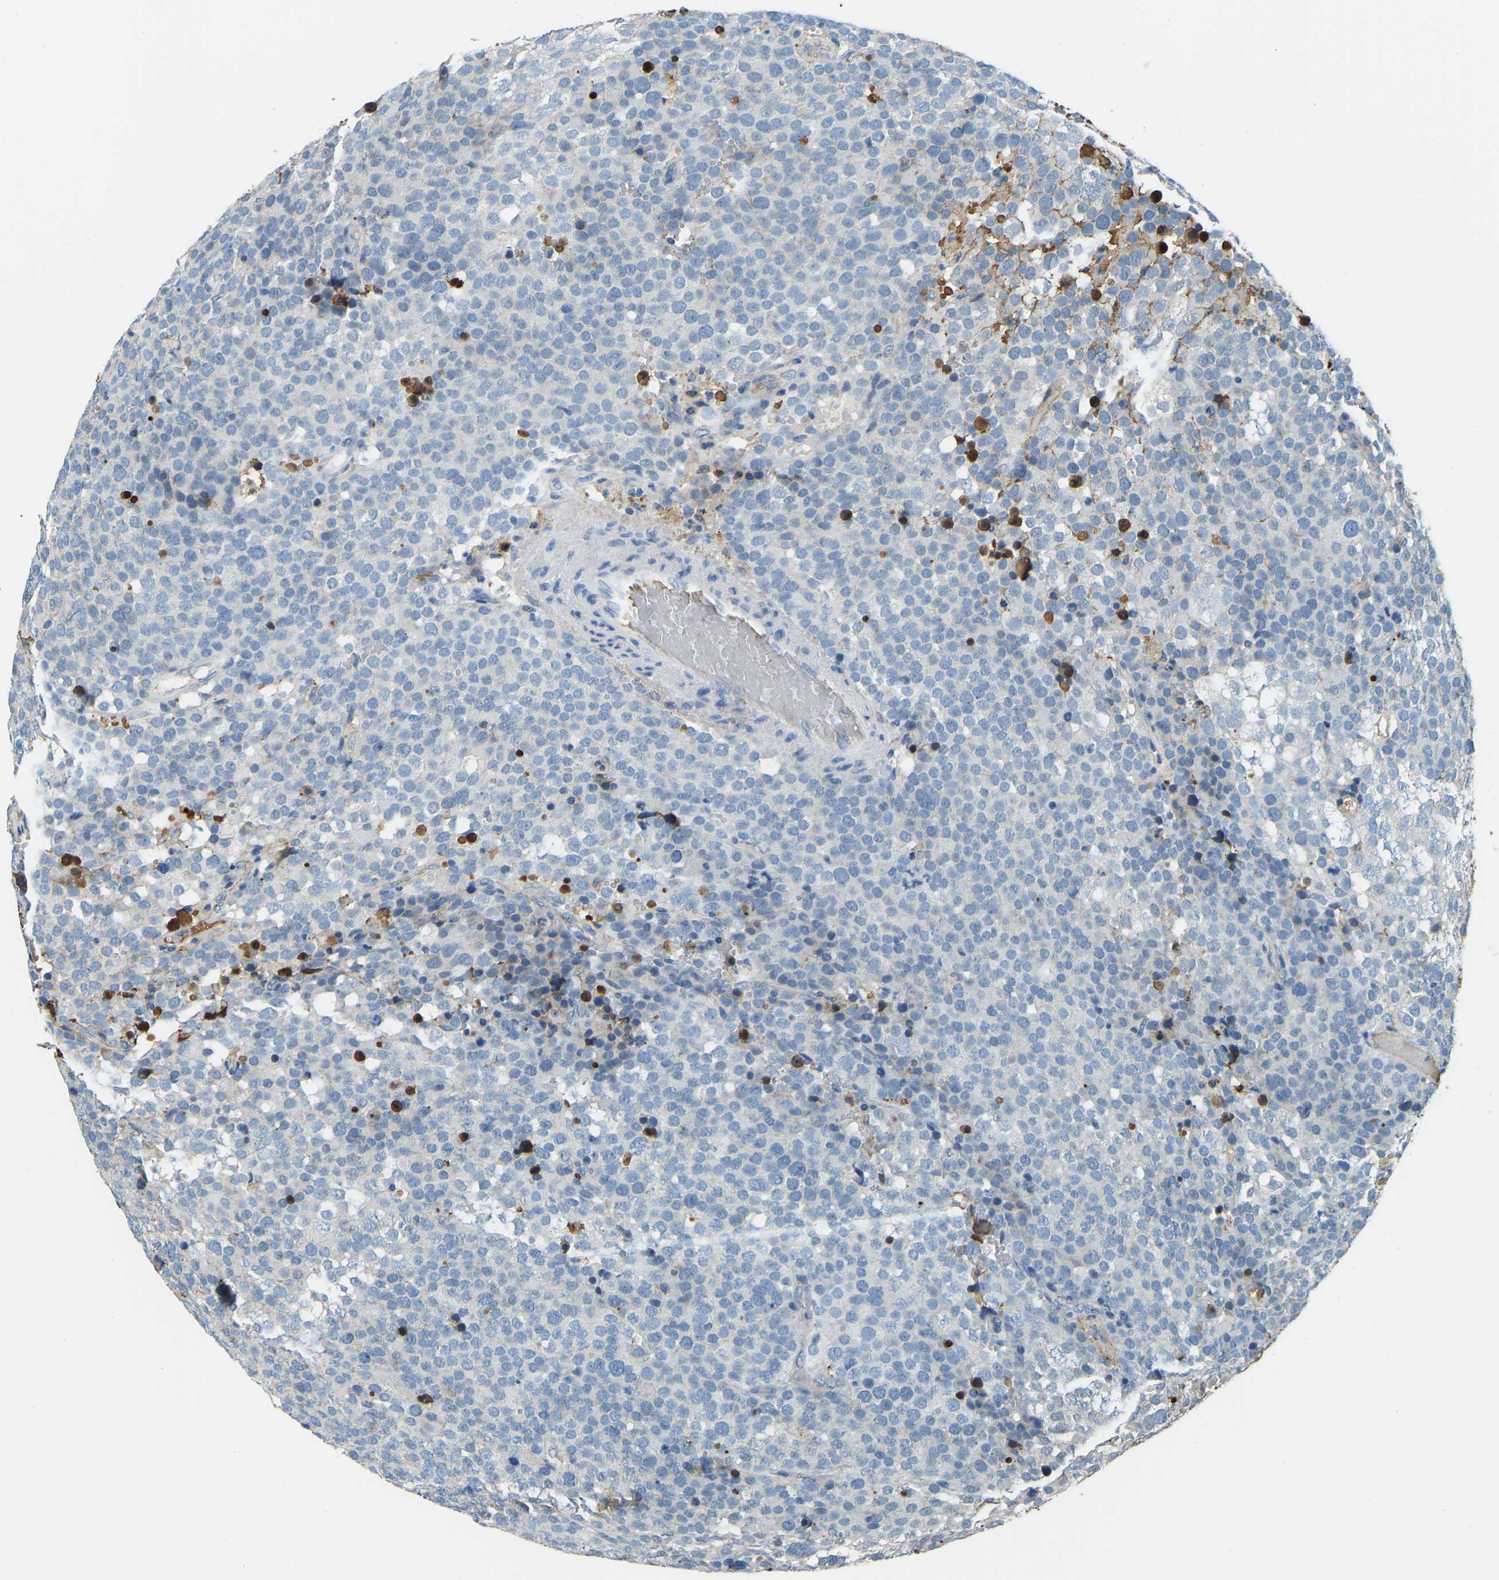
{"staining": {"intensity": "moderate", "quantity": "25%-75%", "location": "cytoplasmic/membranous"}, "tissue": "testis cancer", "cell_type": "Tumor cells", "image_type": "cancer", "snomed": [{"axis": "morphology", "description": "Seminoma, NOS"}, {"axis": "topography", "description": "Testis"}], "caption": "A brown stain labels moderate cytoplasmic/membranous positivity of a protein in human testis cancer tumor cells. The protein is shown in brown color, while the nuclei are stained blue.", "gene": "THBS4", "patient": {"sex": "male", "age": 71}}